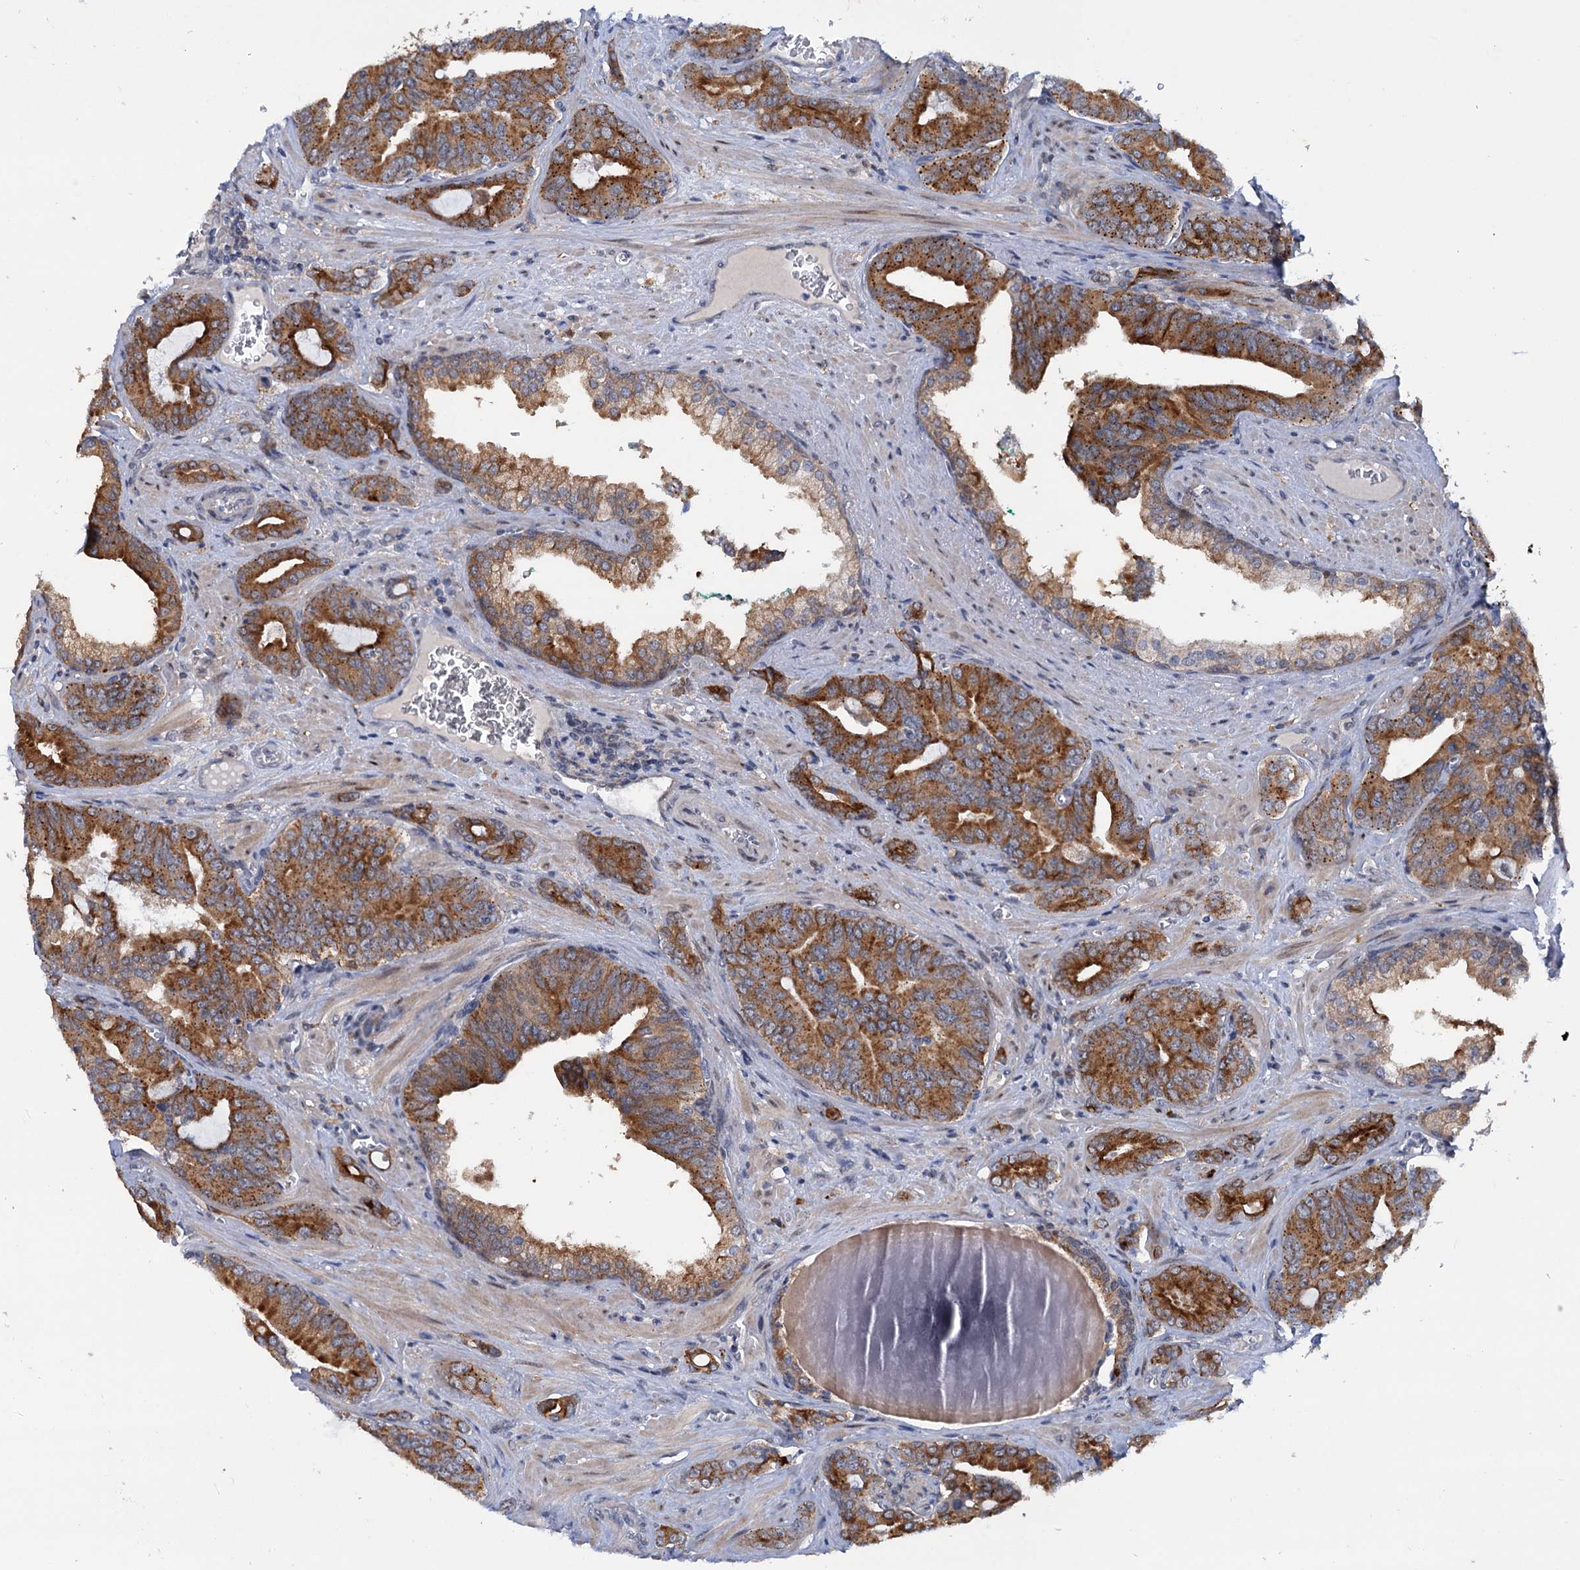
{"staining": {"intensity": "strong", "quantity": ">75%", "location": "cytoplasmic/membranous"}, "tissue": "prostate cancer", "cell_type": "Tumor cells", "image_type": "cancer", "snomed": [{"axis": "morphology", "description": "Adenocarcinoma, High grade"}, {"axis": "topography", "description": "Prostate"}], "caption": "An image showing strong cytoplasmic/membranous positivity in approximately >75% of tumor cells in prostate cancer (high-grade adenocarcinoma), as visualized by brown immunohistochemical staining.", "gene": "MID1IP1", "patient": {"sex": "male", "age": 72}}